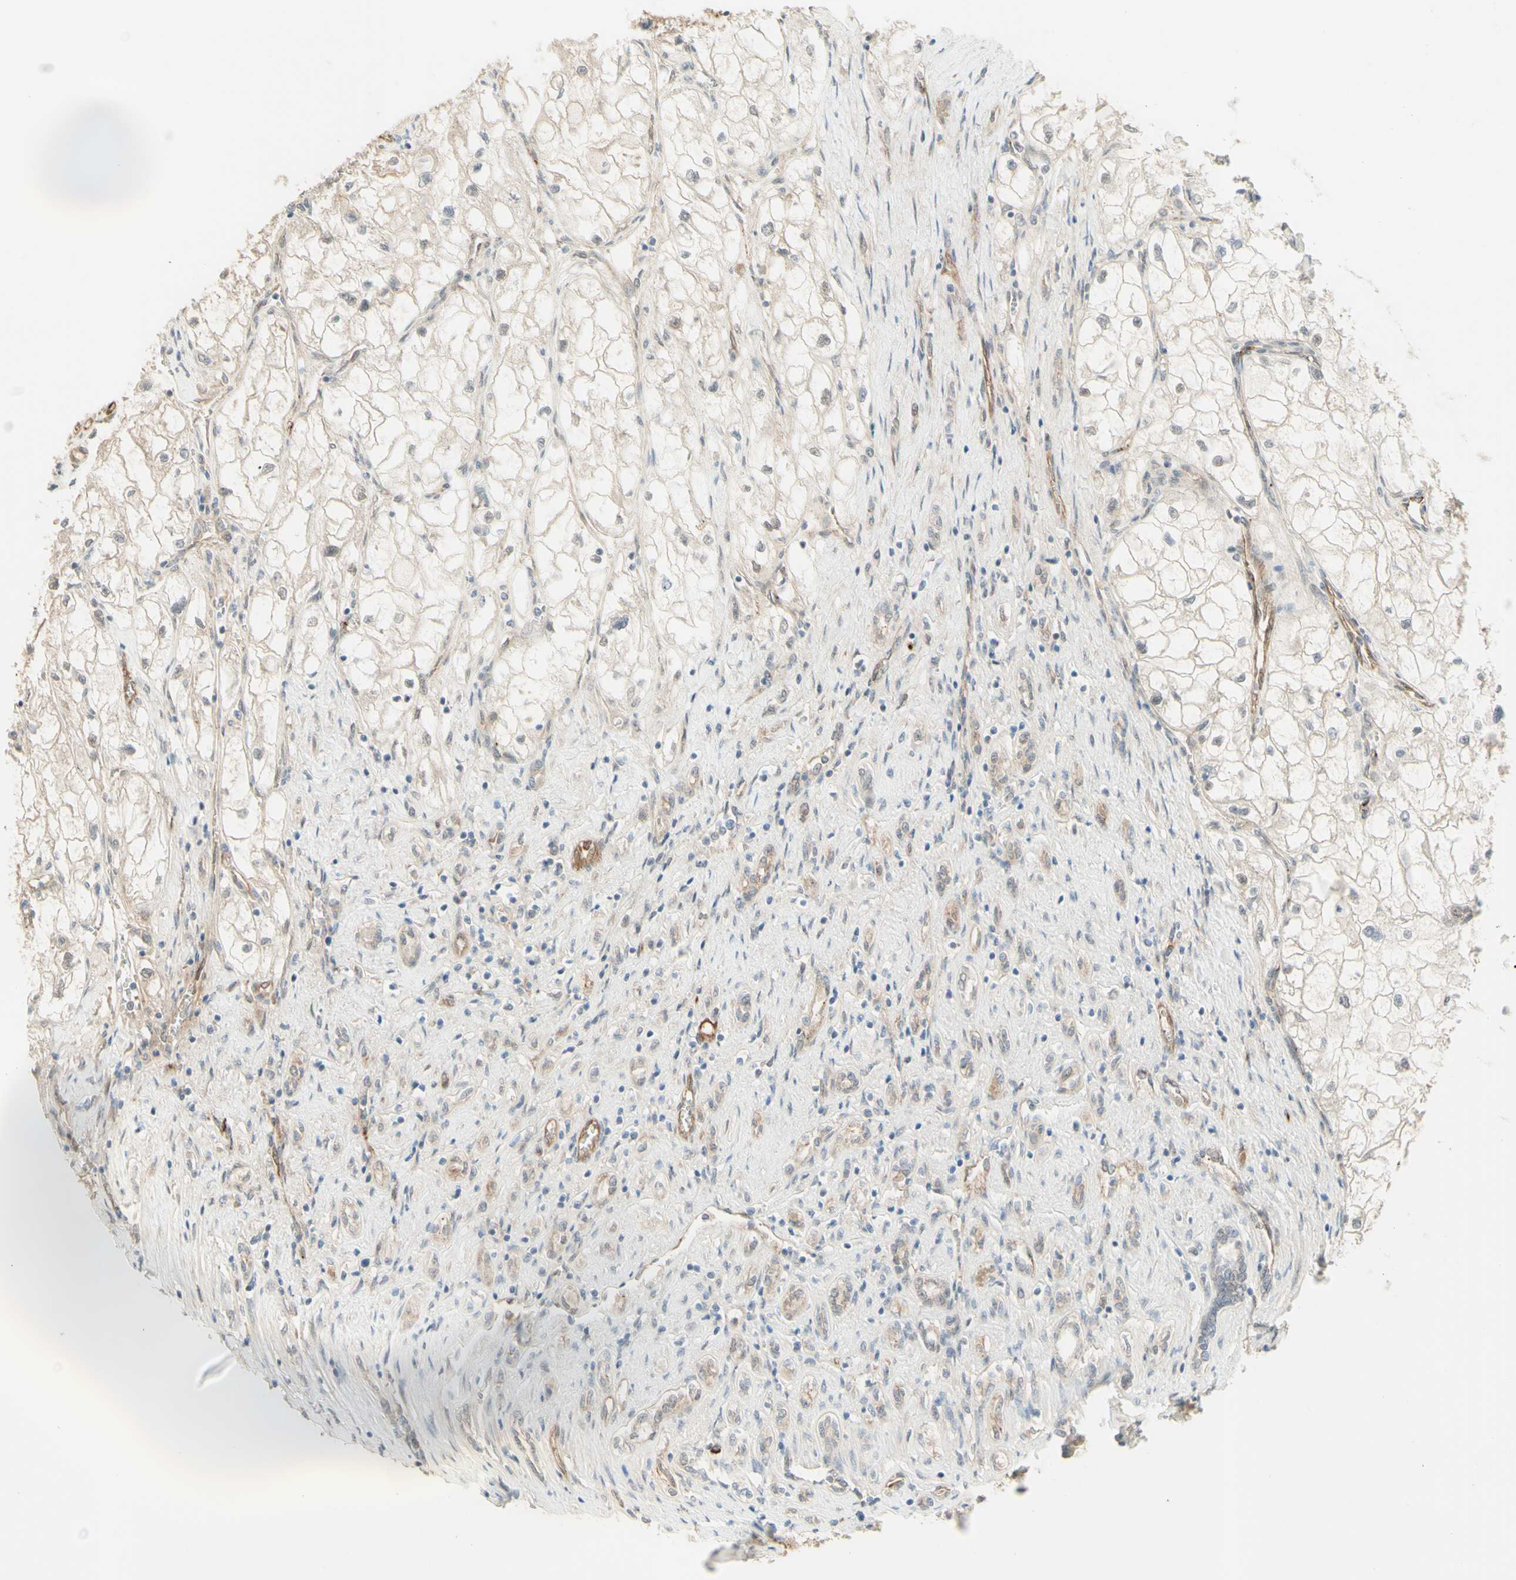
{"staining": {"intensity": "negative", "quantity": "none", "location": "none"}, "tissue": "renal cancer", "cell_type": "Tumor cells", "image_type": "cancer", "snomed": [{"axis": "morphology", "description": "Adenocarcinoma, NOS"}, {"axis": "topography", "description": "Kidney"}], "caption": "IHC micrograph of adenocarcinoma (renal) stained for a protein (brown), which exhibits no positivity in tumor cells.", "gene": "ANGPT2", "patient": {"sex": "female", "age": 70}}